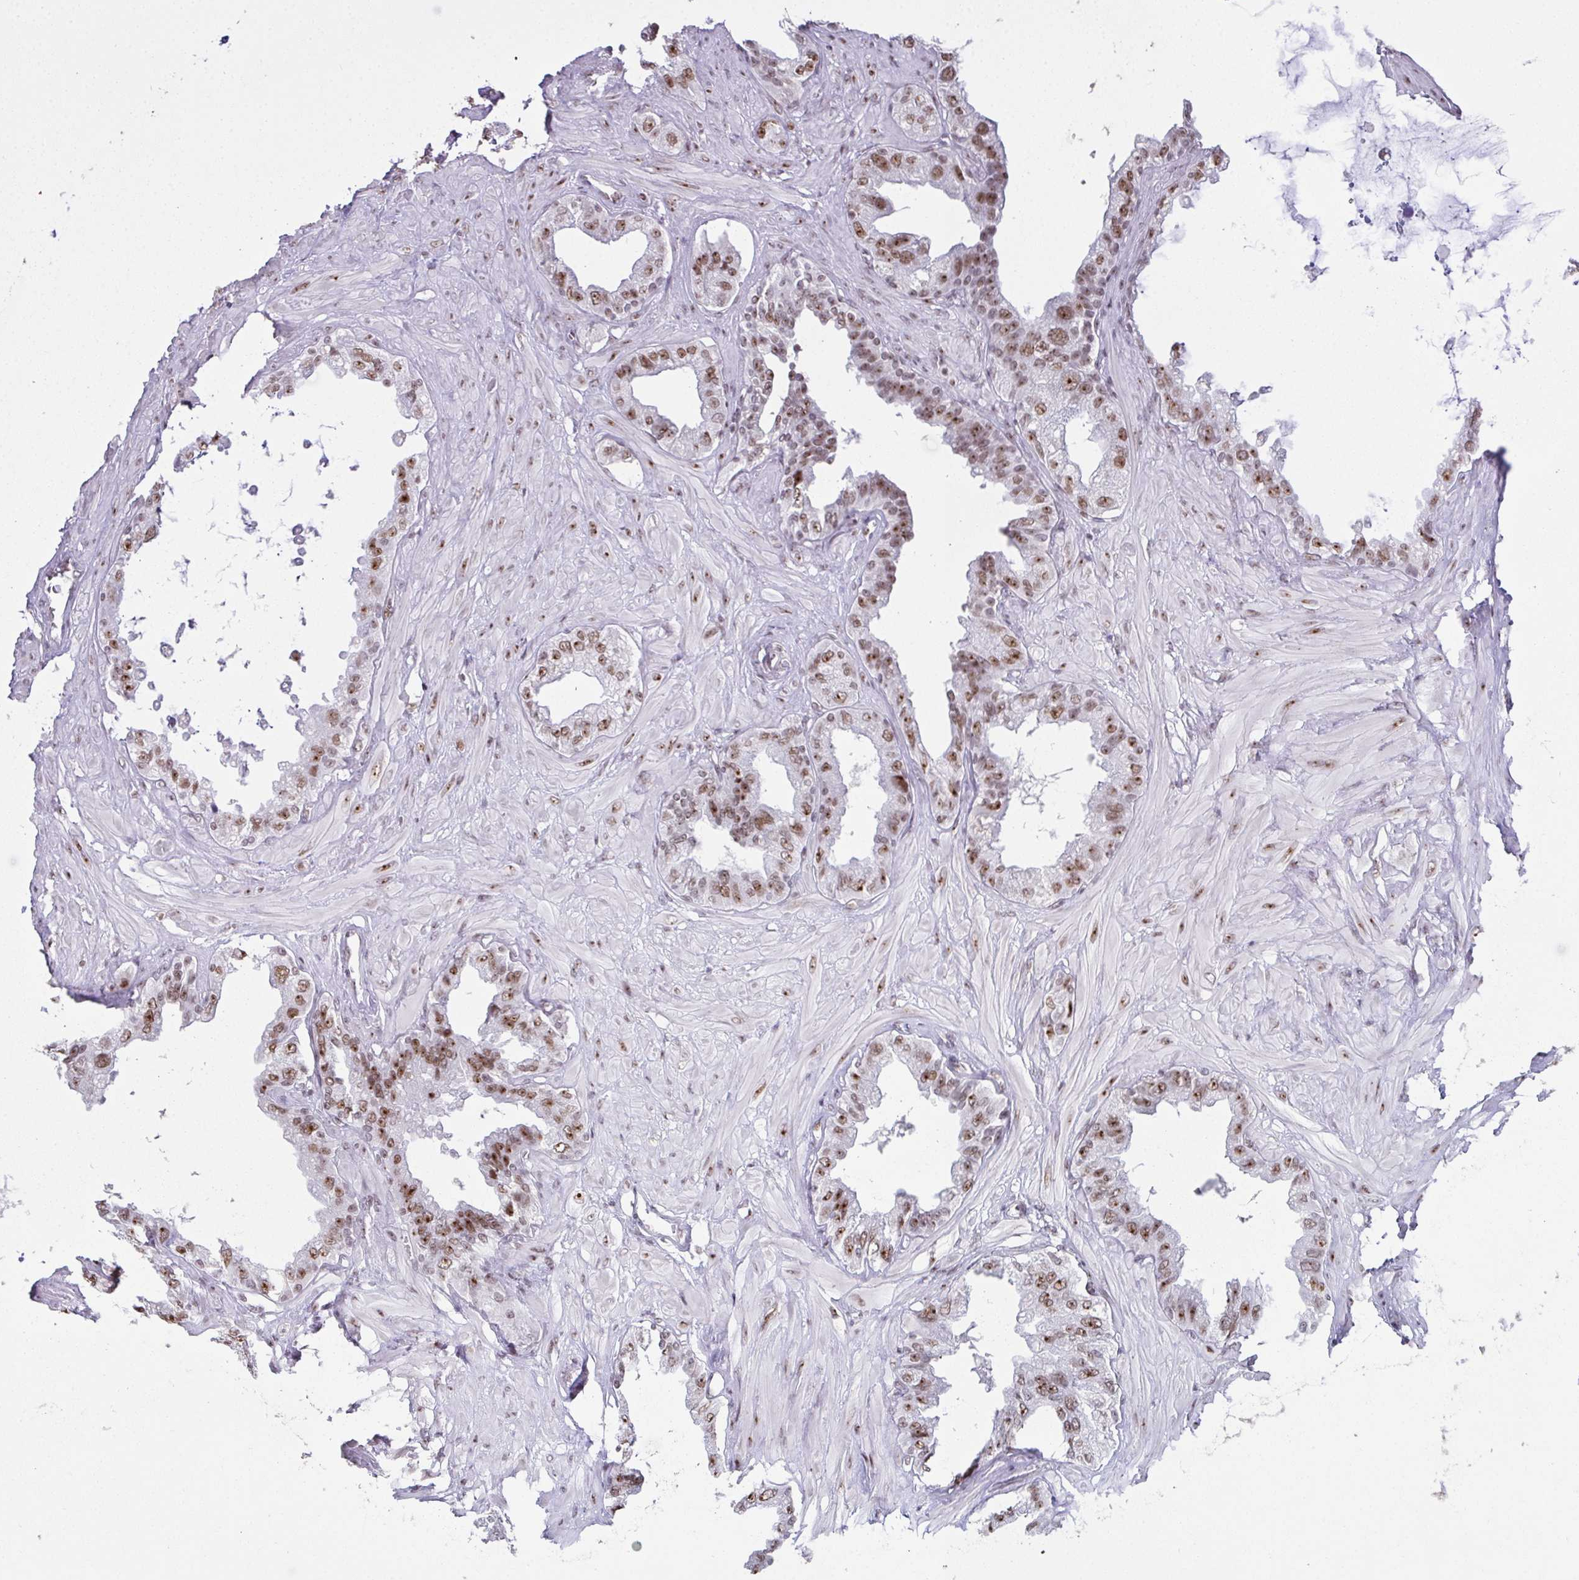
{"staining": {"intensity": "moderate", "quantity": ">75%", "location": "nuclear"}, "tissue": "seminal vesicle", "cell_type": "Glandular cells", "image_type": "normal", "snomed": [{"axis": "morphology", "description": "Normal tissue, NOS"}, {"axis": "topography", "description": "Seminal veicle"}, {"axis": "topography", "description": "Peripheral nerve tissue"}], "caption": "This is a micrograph of immunohistochemistry staining of unremarkable seminal vesicle, which shows moderate positivity in the nuclear of glandular cells.", "gene": "ZNF800", "patient": {"sex": "male", "age": 76}}